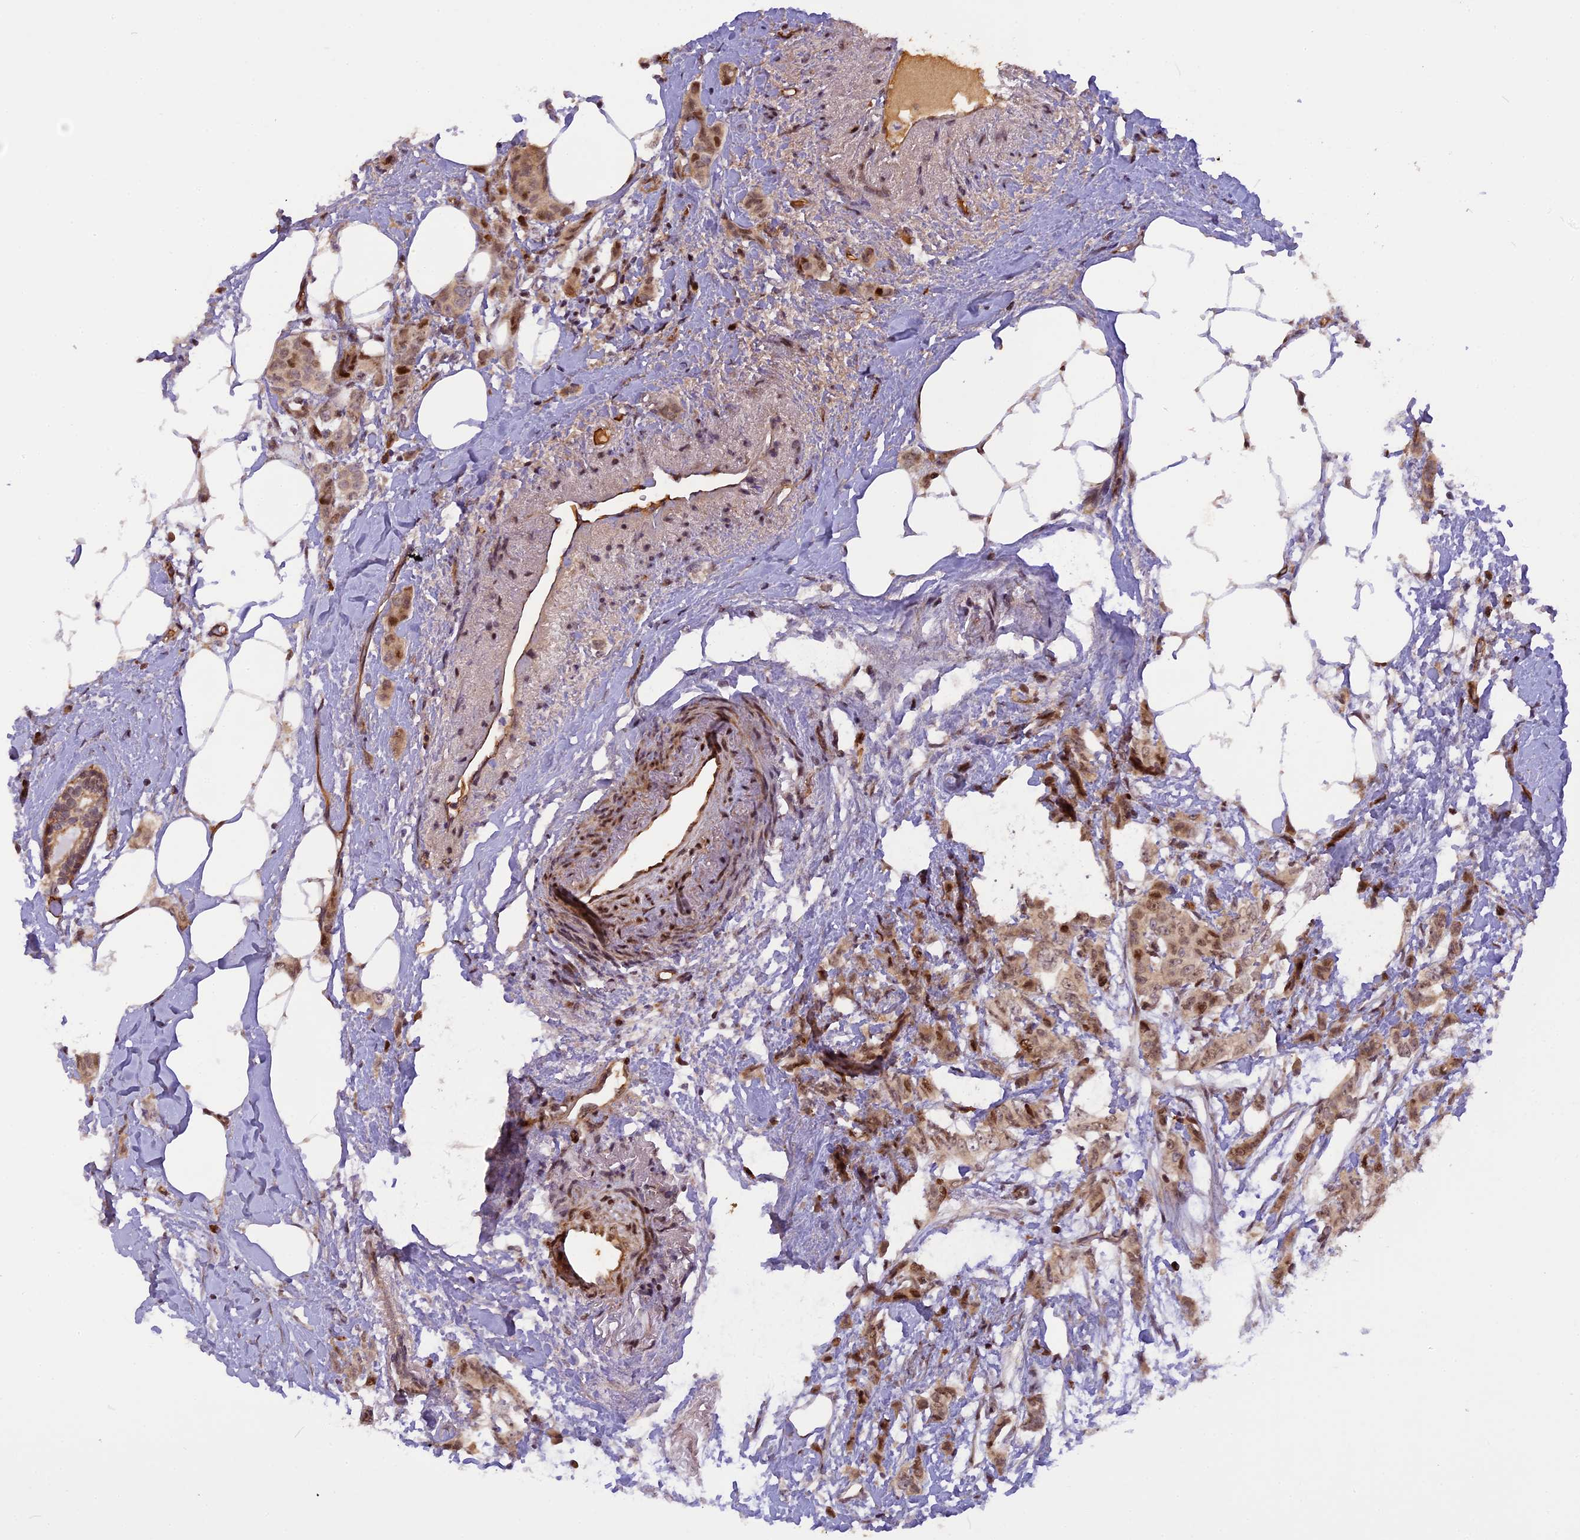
{"staining": {"intensity": "moderate", "quantity": ">75%", "location": "nuclear"}, "tissue": "breast cancer", "cell_type": "Tumor cells", "image_type": "cancer", "snomed": [{"axis": "morphology", "description": "Duct carcinoma"}, {"axis": "topography", "description": "Breast"}], "caption": "Immunohistochemistry (IHC) (DAB (3,3'-diaminobenzidine)) staining of breast cancer (intraductal carcinoma) exhibits moderate nuclear protein expression in approximately >75% of tumor cells.", "gene": "MICALL1", "patient": {"sex": "female", "age": 72}}